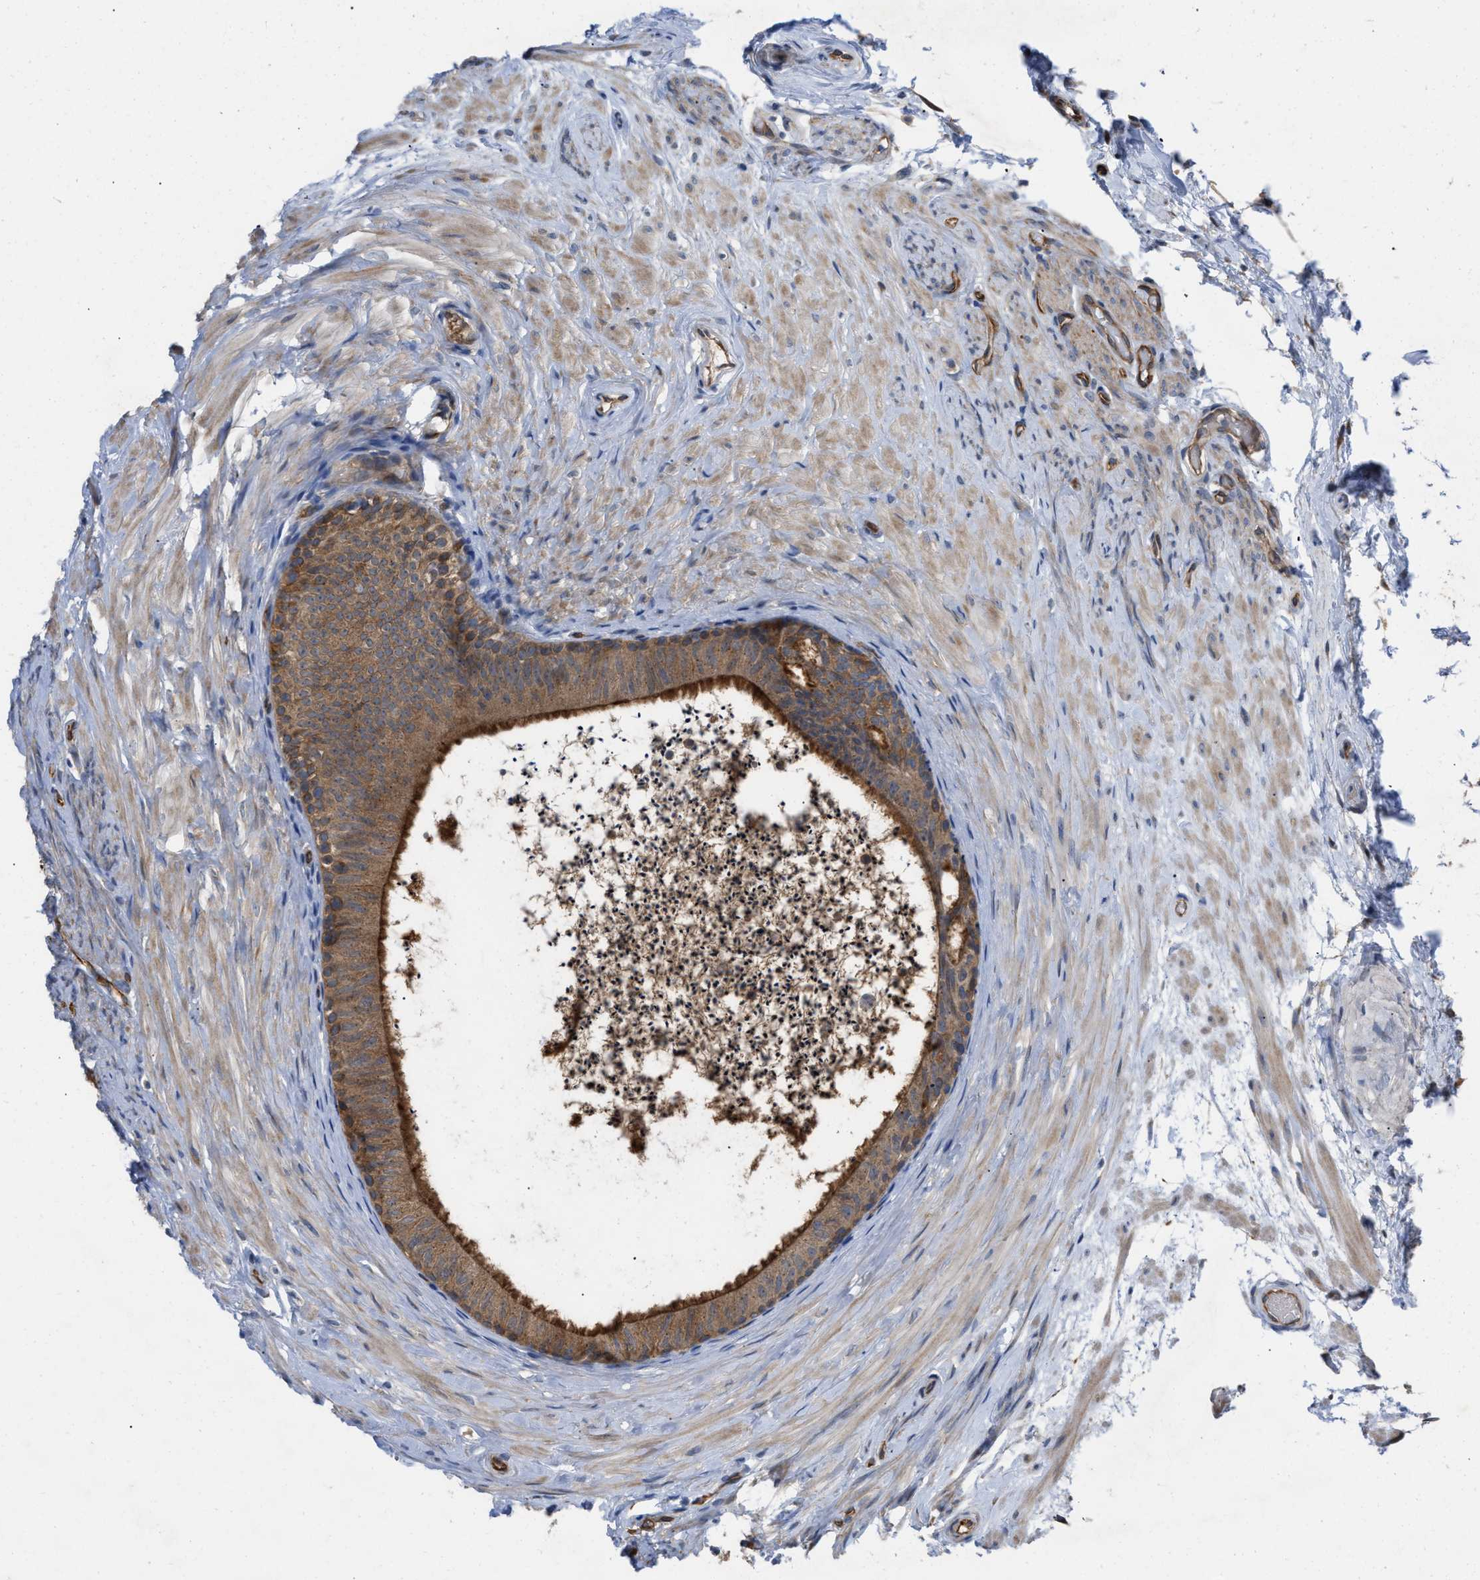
{"staining": {"intensity": "strong", "quantity": ">75%", "location": "cytoplasmic/membranous"}, "tissue": "epididymis", "cell_type": "Glandular cells", "image_type": "normal", "snomed": [{"axis": "morphology", "description": "Normal tissue, NOS"}, {"axis": "topography", "description": "Epididymis"}], "caption": "Immunohistochemical staining of benign human epididymis displays strong cytoplasmic/membranous protein positivity in approximately >75% of glandular cells. The staining was performed using DAB (3,3'-diaminobenzidine) to visualize the protein expression in brown, while the nuclei were stained in blue with hematoxylin (Magnification: 20x).", "gene": "SLC4A11", "patient": {"sex": "male", "age": 56}}